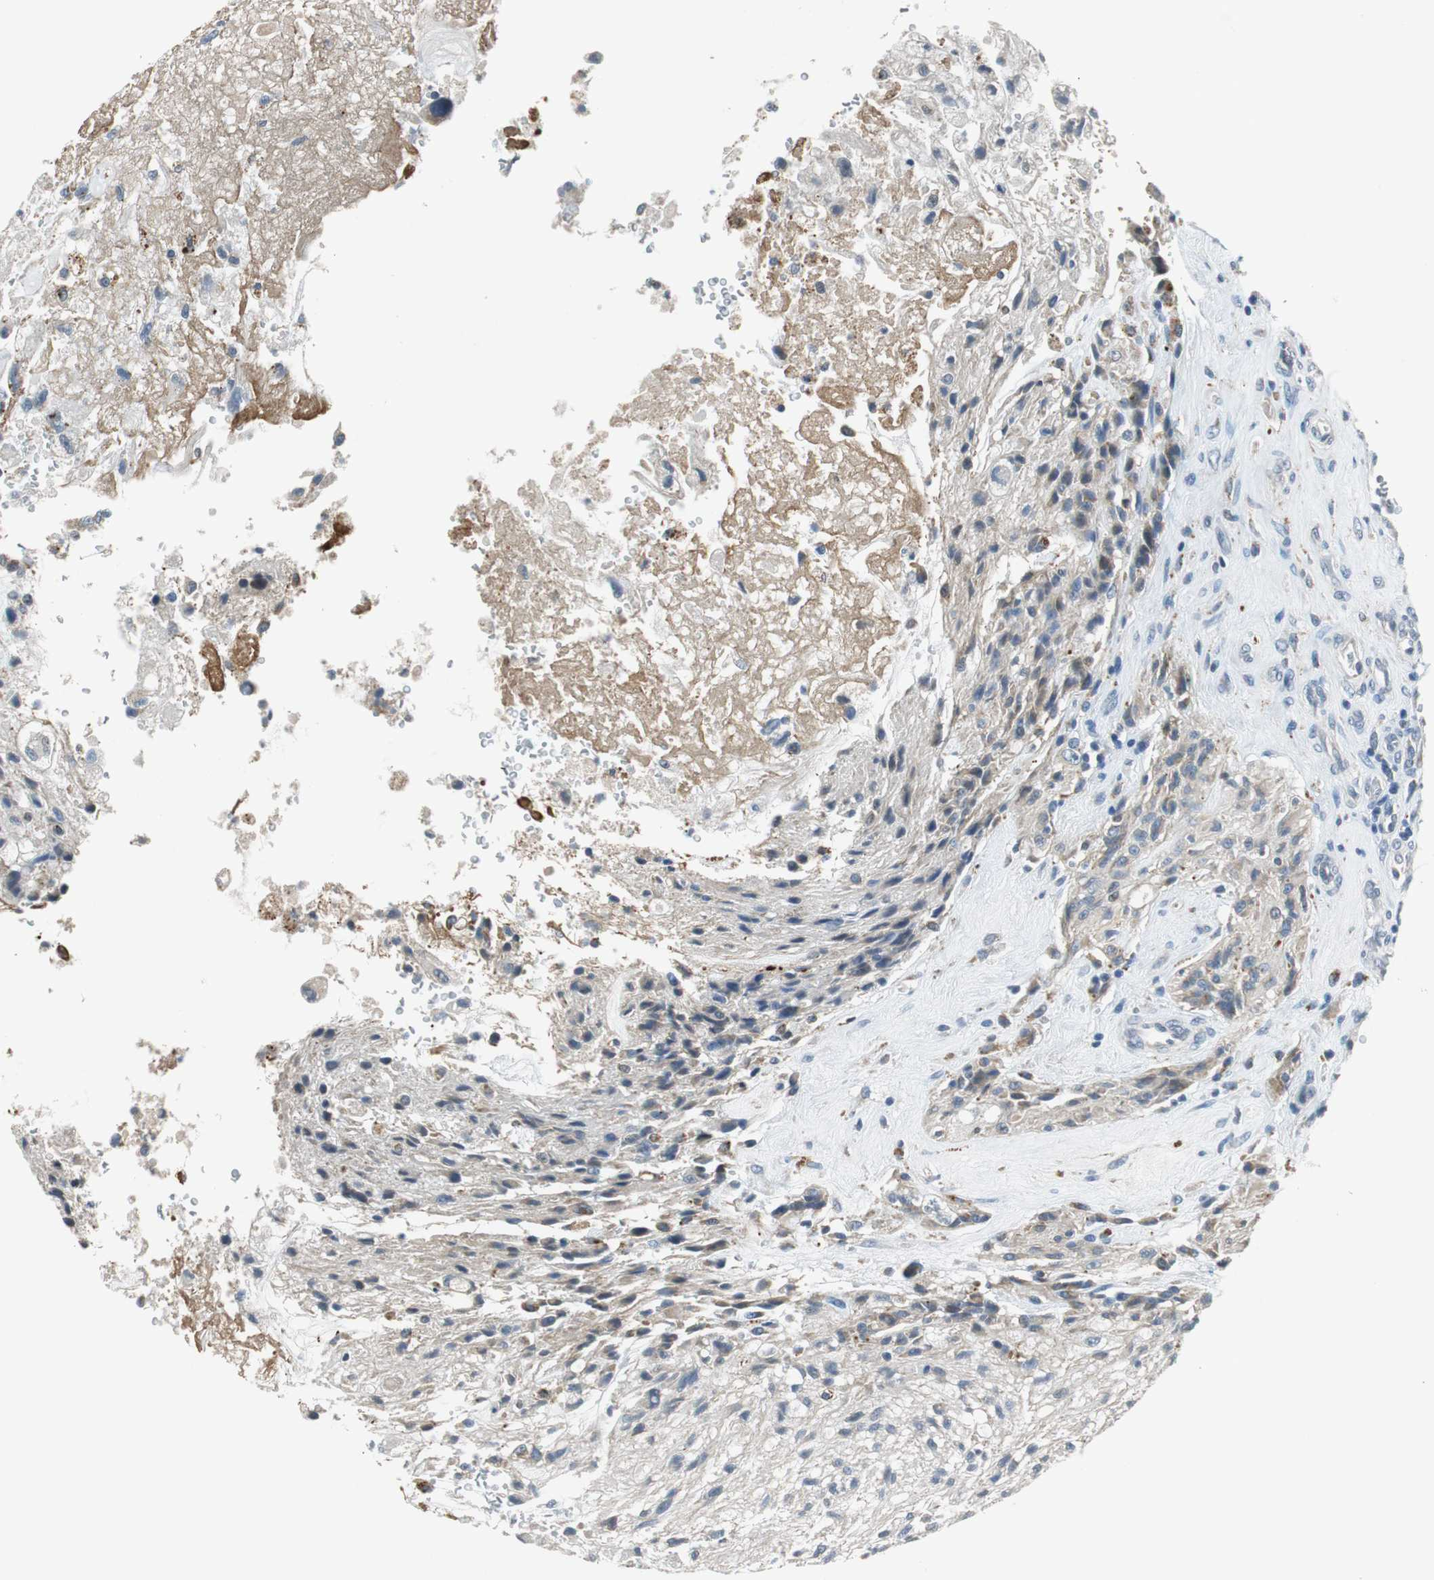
{"staining": {"intensity": "weak", "quantity": "<25%", "location": "cytoplasmic/membranous"}, "tissue": "glioma", "cell_type": "Tumor cells", "image_type": "cancer", "snomed": [{"axis": "morphology", "description": "Normal tissue, NOS"}, {"axis": "morphology", "description": "Glioma, malignant, High grade"}, {"axis": "topography", "description": "Cerebral cortex"}], "caption": "There is no significant positivity in tumor cells of glioma.", "gene": "NLGN1", "patient": {"sex": "male", "age": 56}}